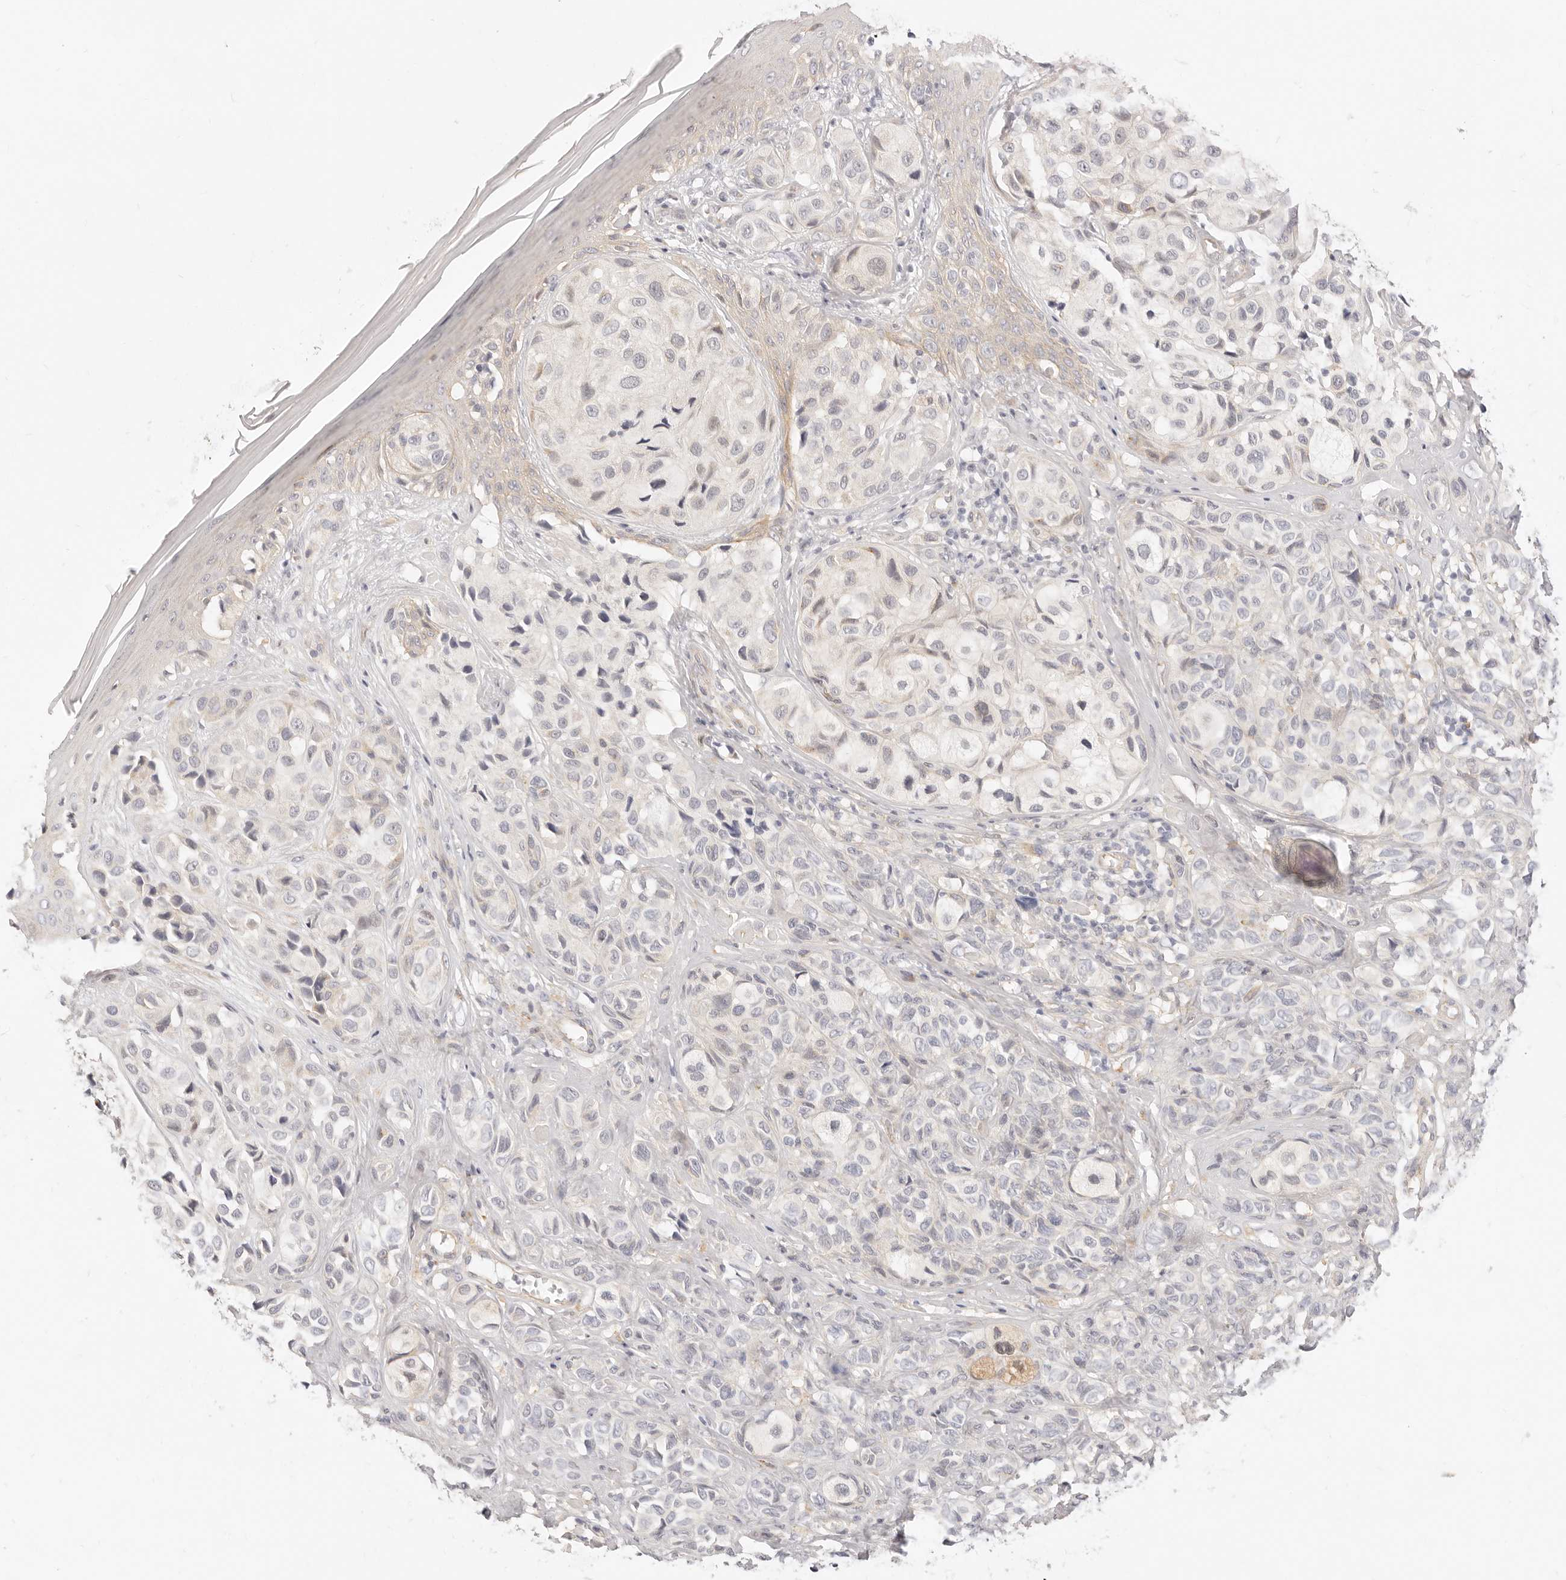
{"staining": {"intensity": "negative", "quantity": "none", "location": "none"}, "tissue": "melanoma", "cell_type": "Tumor cells", "image_type": "cancer", "snomed": [{"axis": "morphology", "description": "Malignant melanoma, NOS"}, {"axis": "topography", "description": "Skin"}], "caption": "The micrograph reveals no significant positivity in tumor cells of malignant melanoma.", "gene": "UBXN10", "patient": {"sex": "female", "age": 58}}